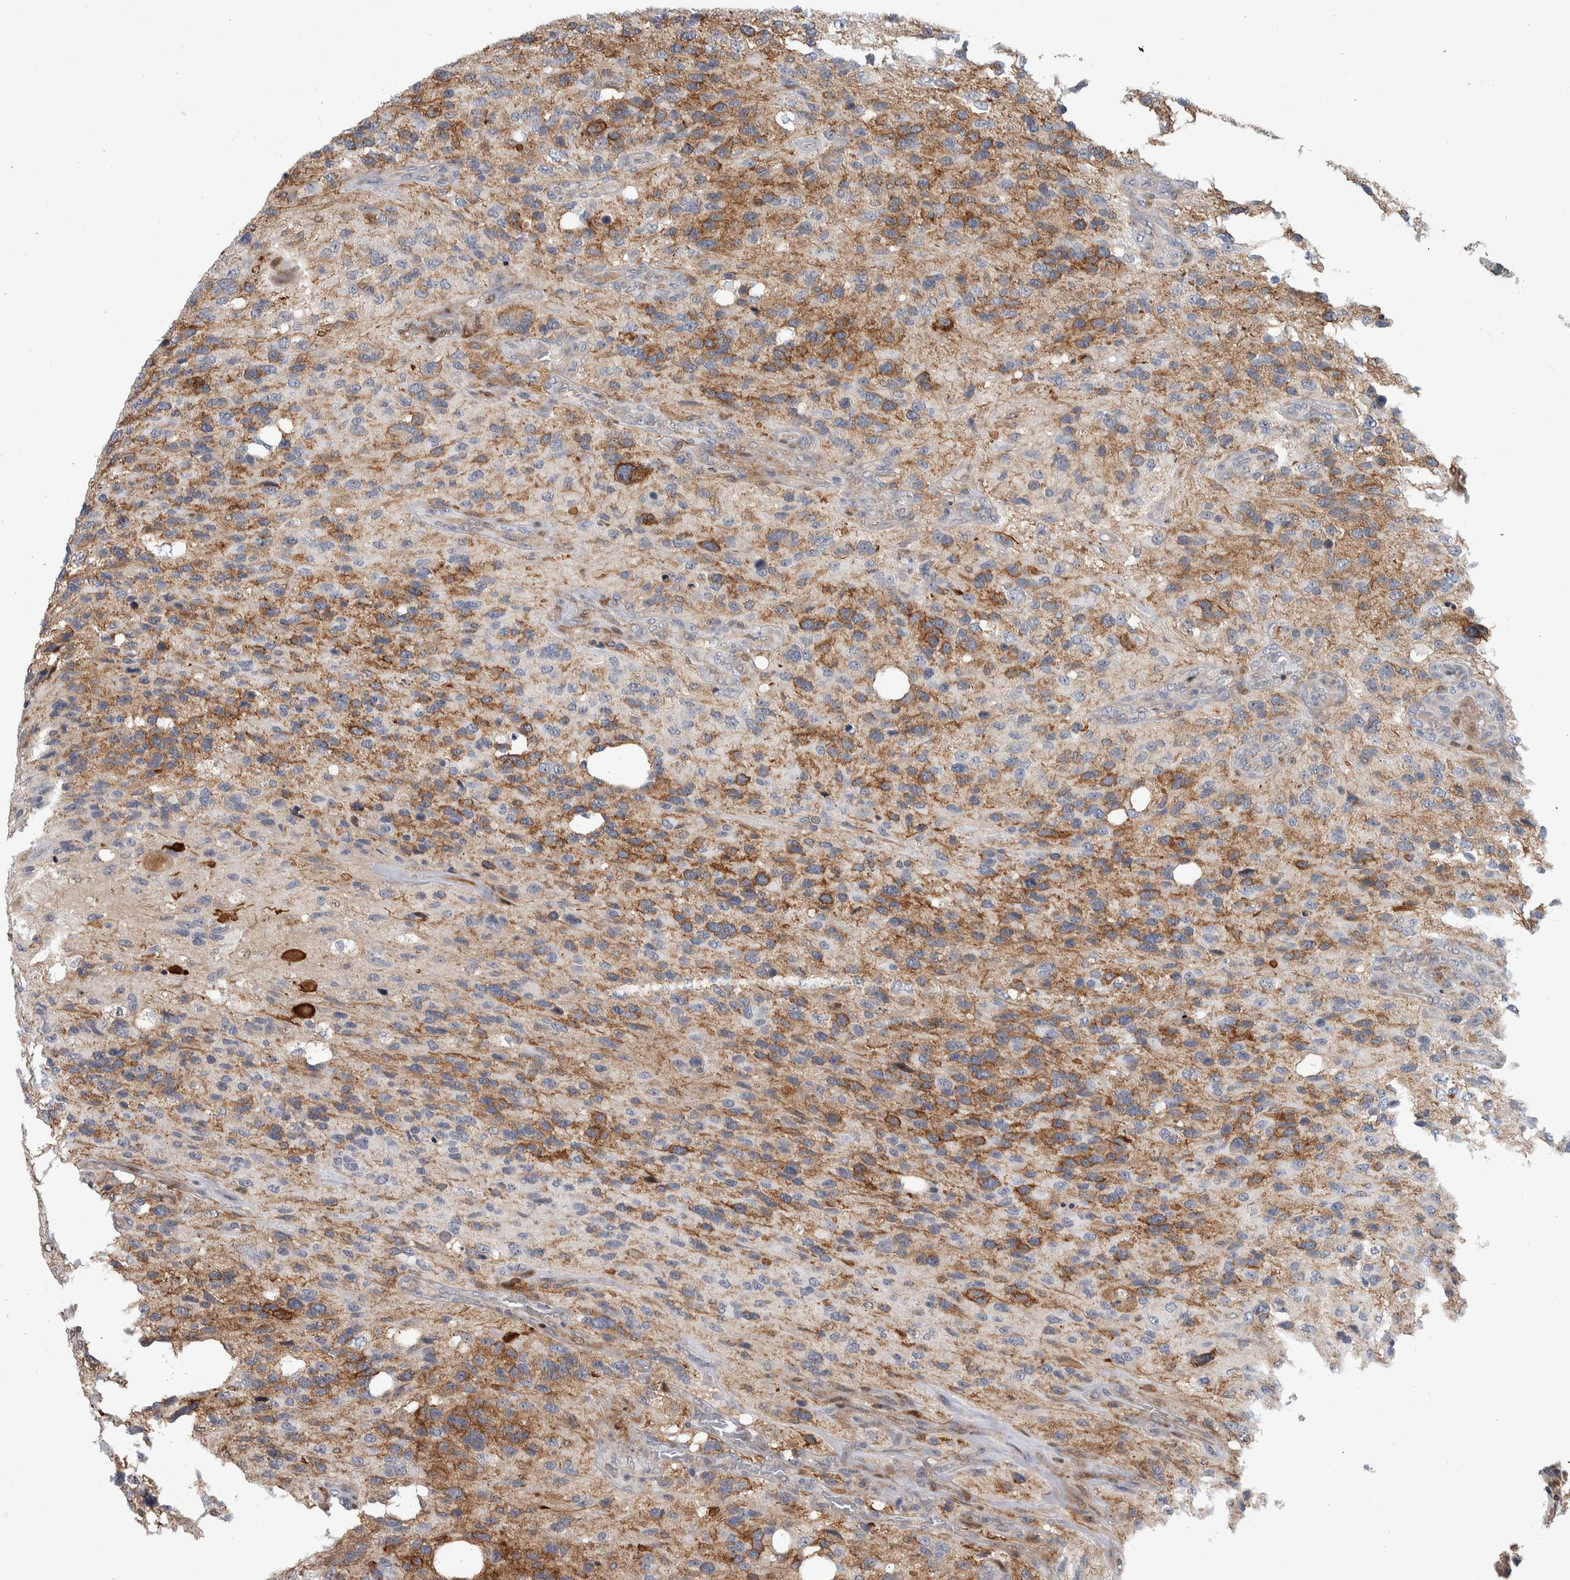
{"staining": {"intensity": "moderate", "quantity": "25%-75%", "location": "cytoplasmic/membranous"}, "tissue": "glioma", "cell_type": "Tumor cells", "image_type": "cancer", "snomed": [{"axis": "morphology", "description": "Glioma, malignant, High grade"}, {"axis": "topography", "description": "Brain"}], "caption": "Immunohistochemical staining of glioma reveals medium levels of moderate cytoplasmic/membranous protein staining in approximately 25%-75% of tumor cells. (Stains: DAB in brown, nuclei in blue, Microscopy: brightfield microscopy at high magnification).", "gene": "MSL1", "patient": {"sex": "female", "age": 58}}